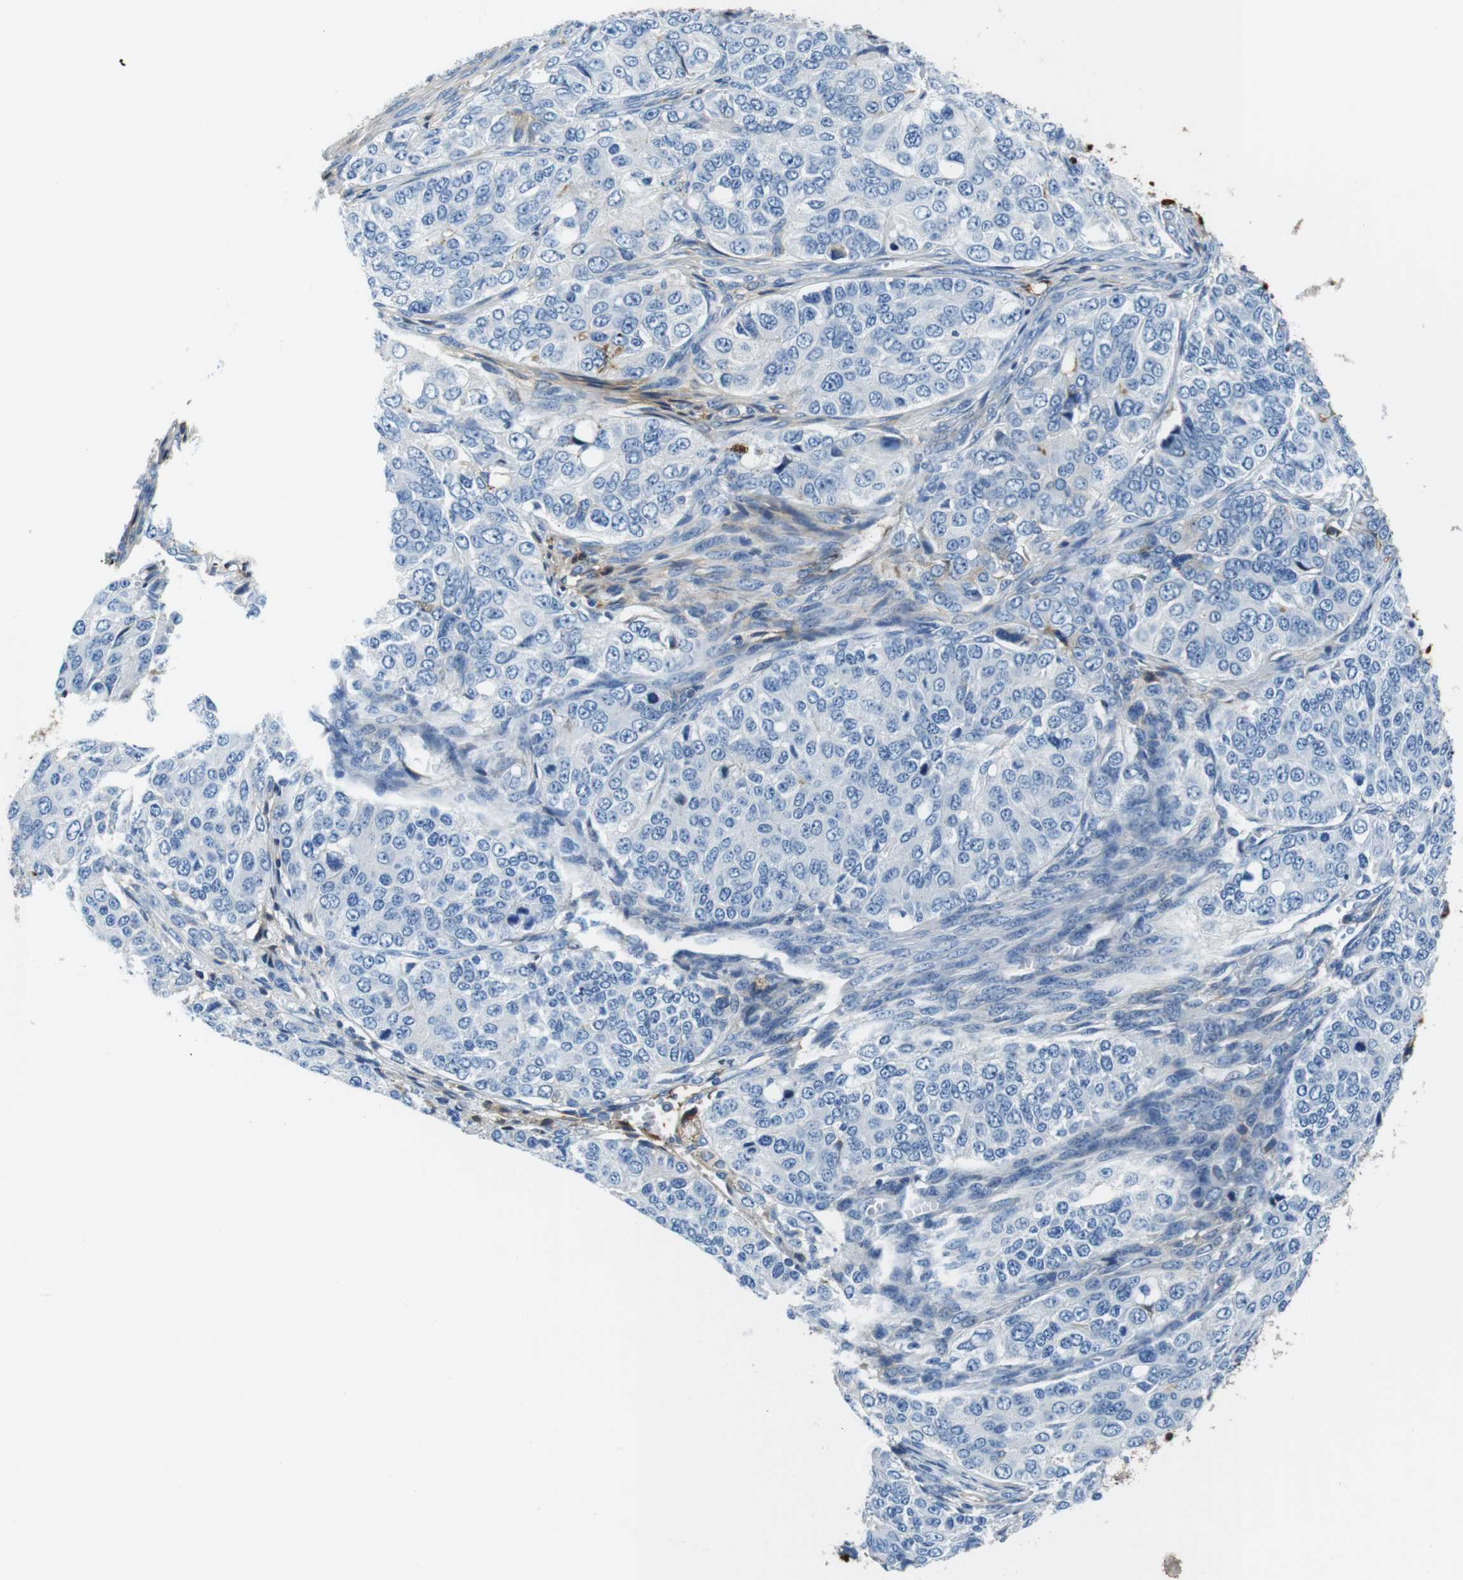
{"staining": {"intensity": "negative", "quantity": "none", "location": "none"}, "tissue": "ovarian cancer", "cell_type": "Tumor cells", "image_type": "cancer", "snomed": [{"axis": "morphology", "description": "Carcinoma, endometroid"}, {"axis": "topography", "description": "Ovary"}], "caption": "IHC image of human endometroid carcinoma (ovarian) stained for a protein (brown), which exhibits no staining in tumor cells. Brightfield microscopy of immunohistochemistry stained with DAB (brown) and hematoxylin (blue), captured at high magnification.", "gene": "IGKC", "patient": {"sex": "female", "age": 51}}